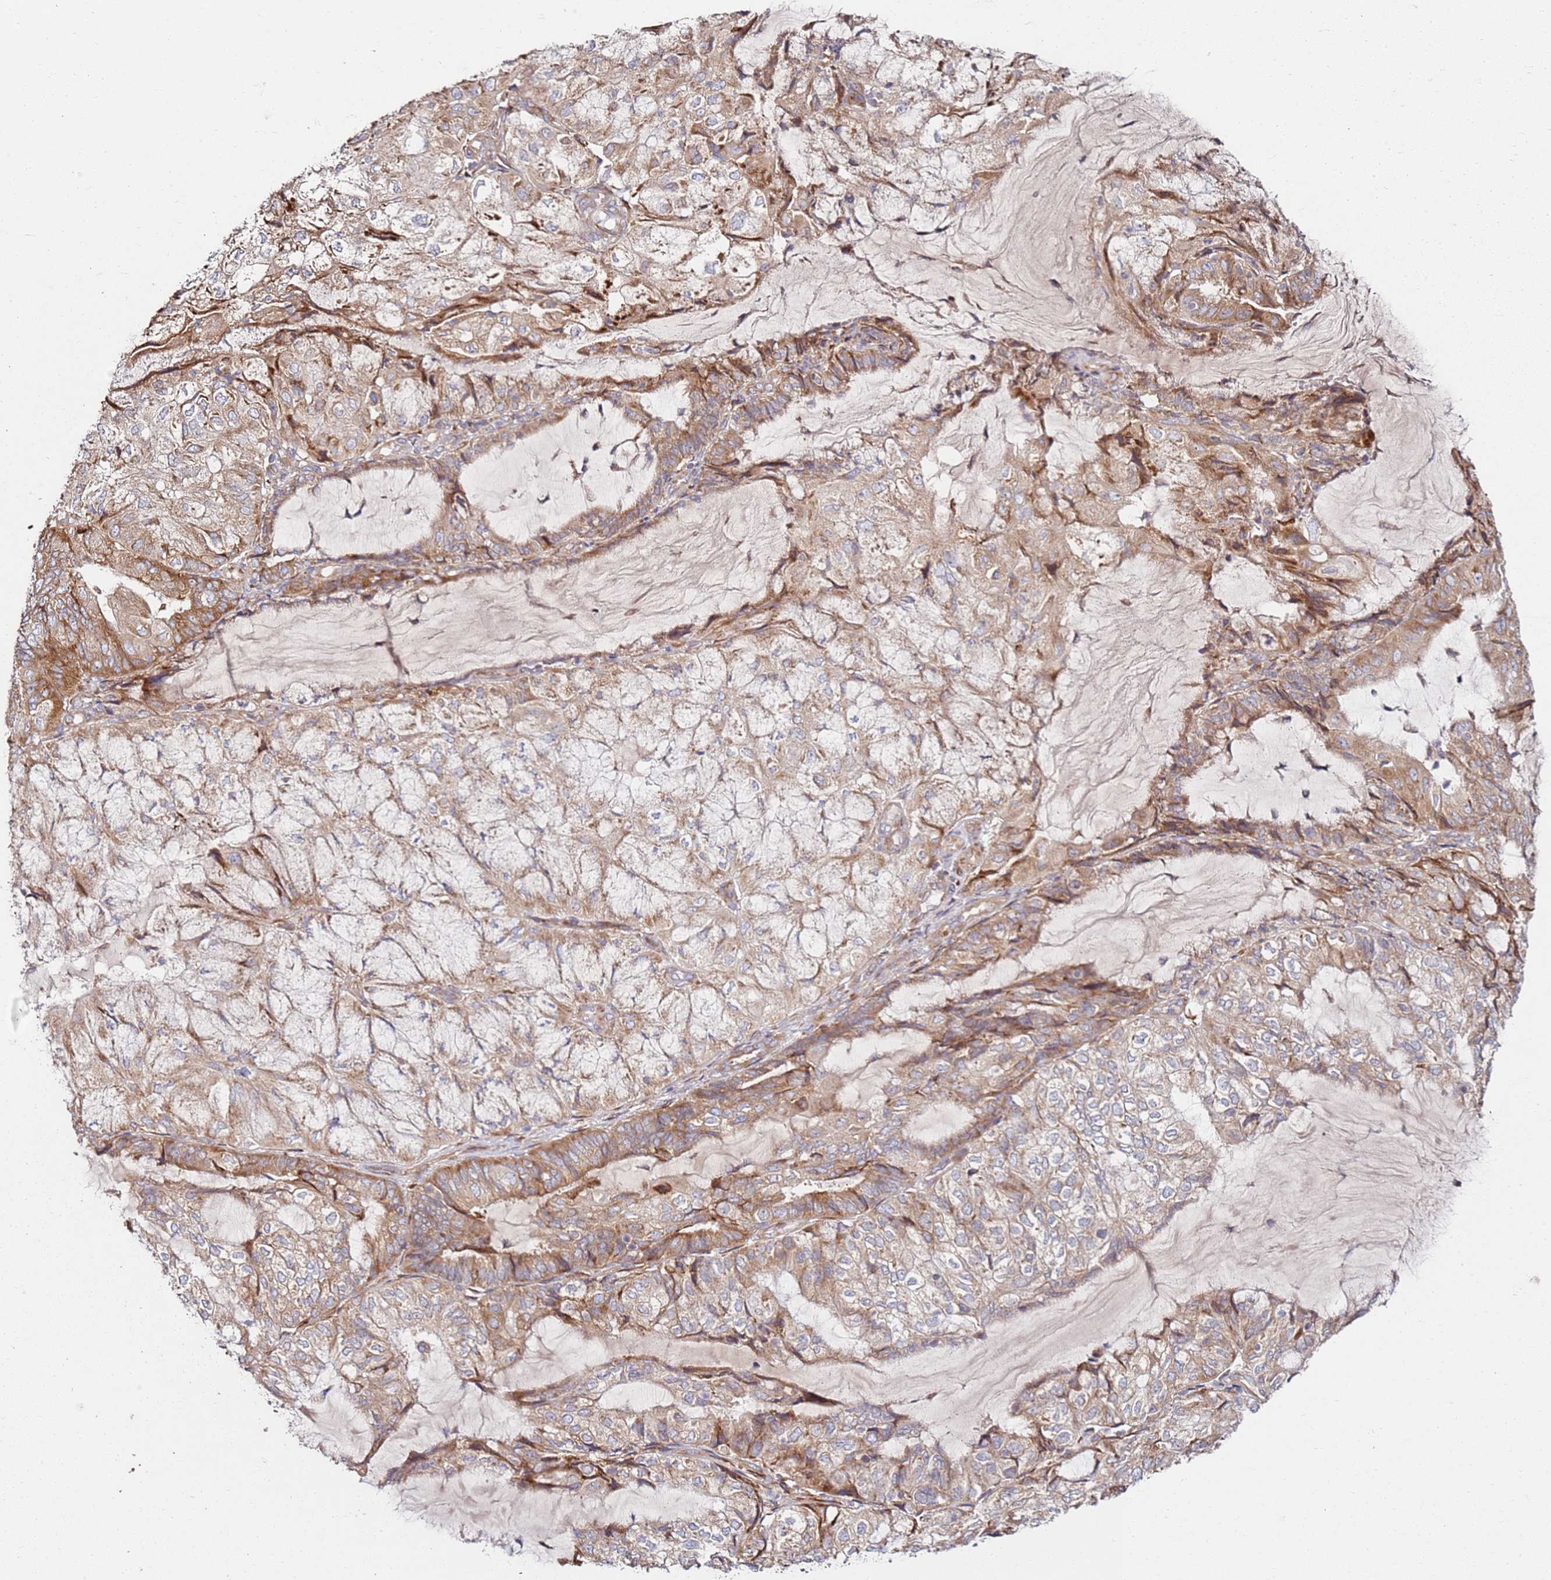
{"staining": {"intensity": "moderate", "quantity": ">75%", "location": "cytoplasmic/membranous"}, "tissue": "endometrial cancer", "cell_type": "Tumor cells", "image_type": "cancer", "snomed": [{"axis": "morphology", "description": "Adenocarcinoma, NOS"}, {"axis": "topography", "description": "Endometrium"}], "caption": "A high-resolution image shows immunohistochemistry (IHC) staining of adenocarcinoma (endometrial), which shows moderate cytoplasmic/membranous expression in approximately >75% of tumor cells. Using DAB (3,3'-diaminobenzidine) (brown) and hematoxylin (blue) stains, captured at high magnification using brightfield microscopy.", "gene": "RPS3A", "patient": {"sex": "female", "age": 81}}